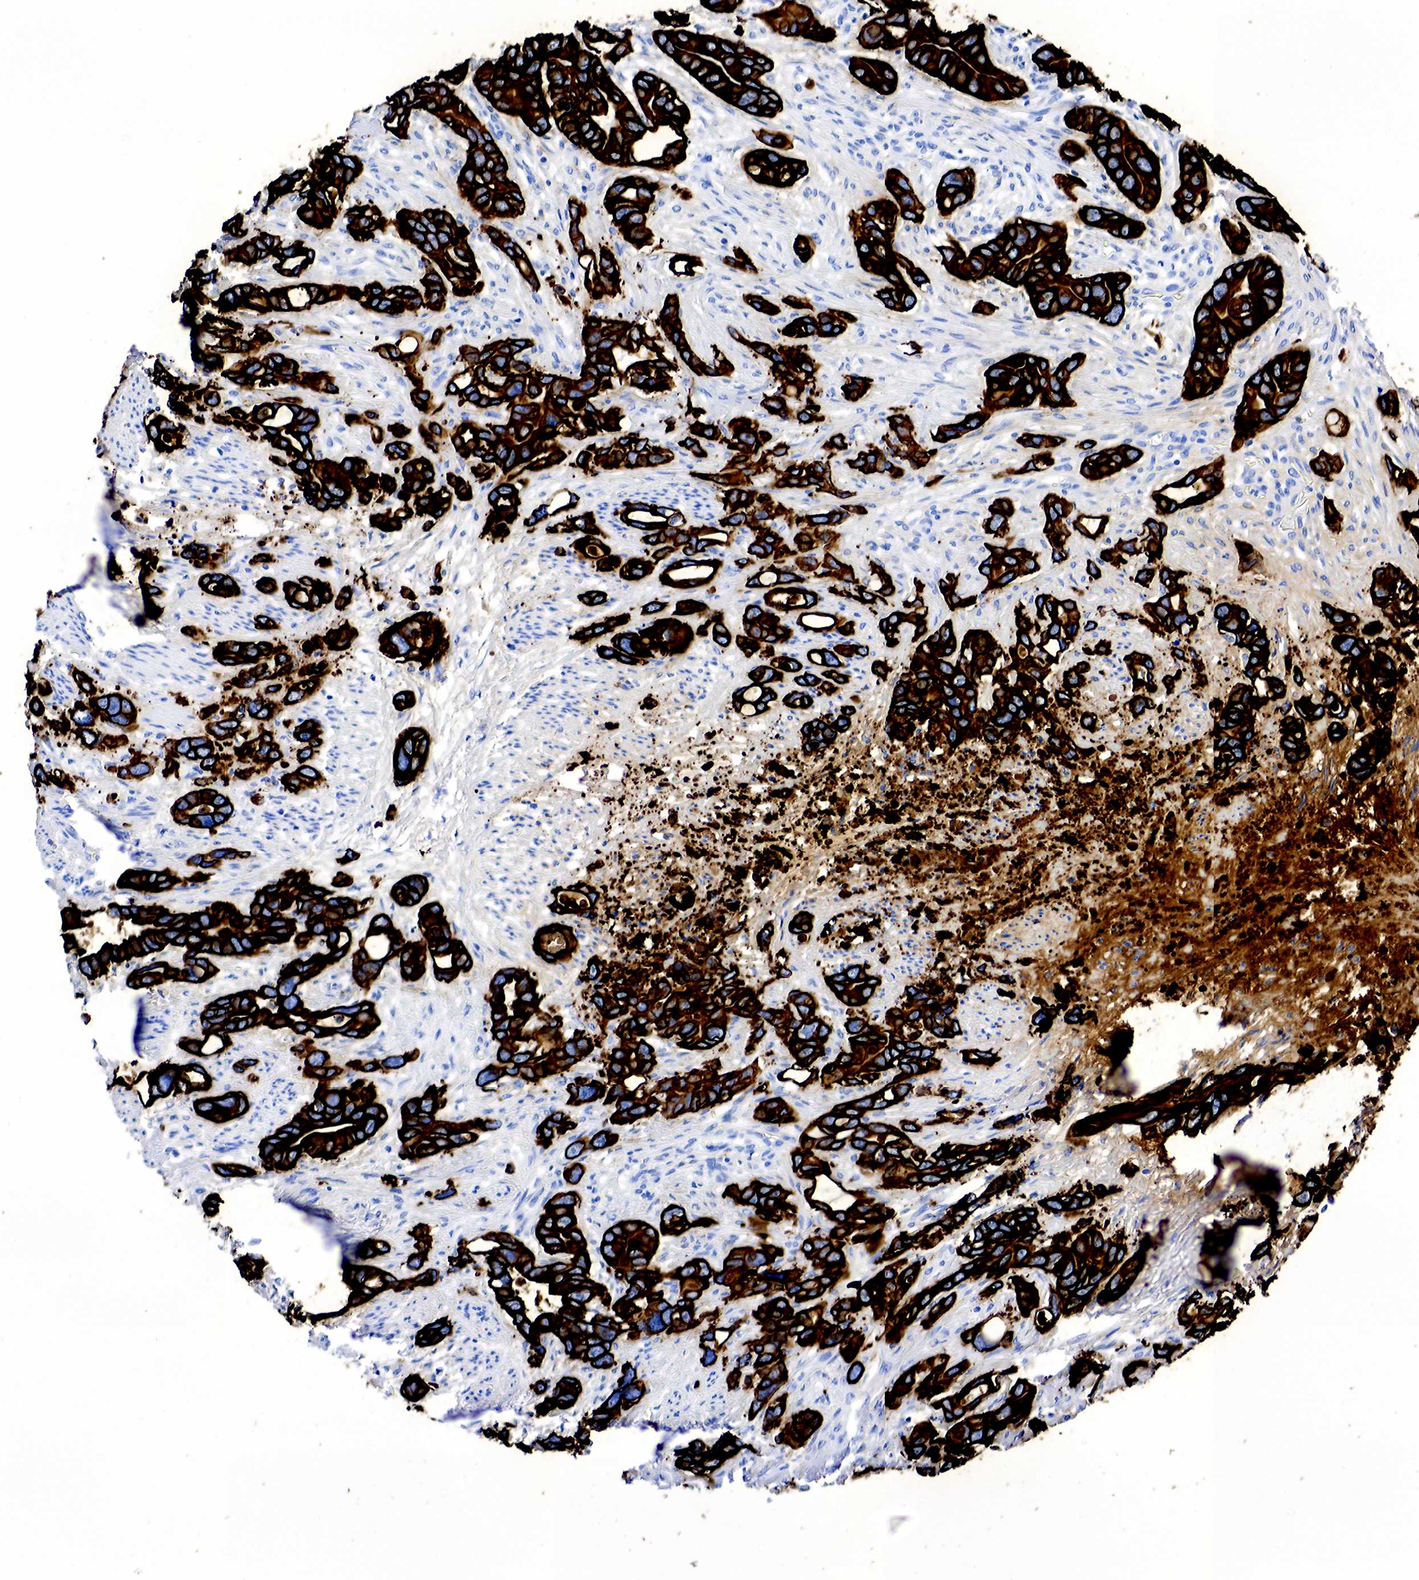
{"staining": {"intensity": "strong", "quantity": ">75%", "location": "cytoplasmic/membranous"}, "tissue": "stomach cancer", "cell_type": "Tumor cells", "image_type": "cancer", "snomed": [{"axis": "morphology", "description": "Adenocarcinoma, NOS"}, {"axis": "topography", "description": "Stomach, upper"}], "caption": "About >75% of tumor cells in human stomach cancer (adenocarcinoma) reveal strong cytoplasmic/membranous protein expression as visualized by brown immunohistochemical staining.", "gene": "KRT7", "patient": {"sex": "male", "age": 47}}